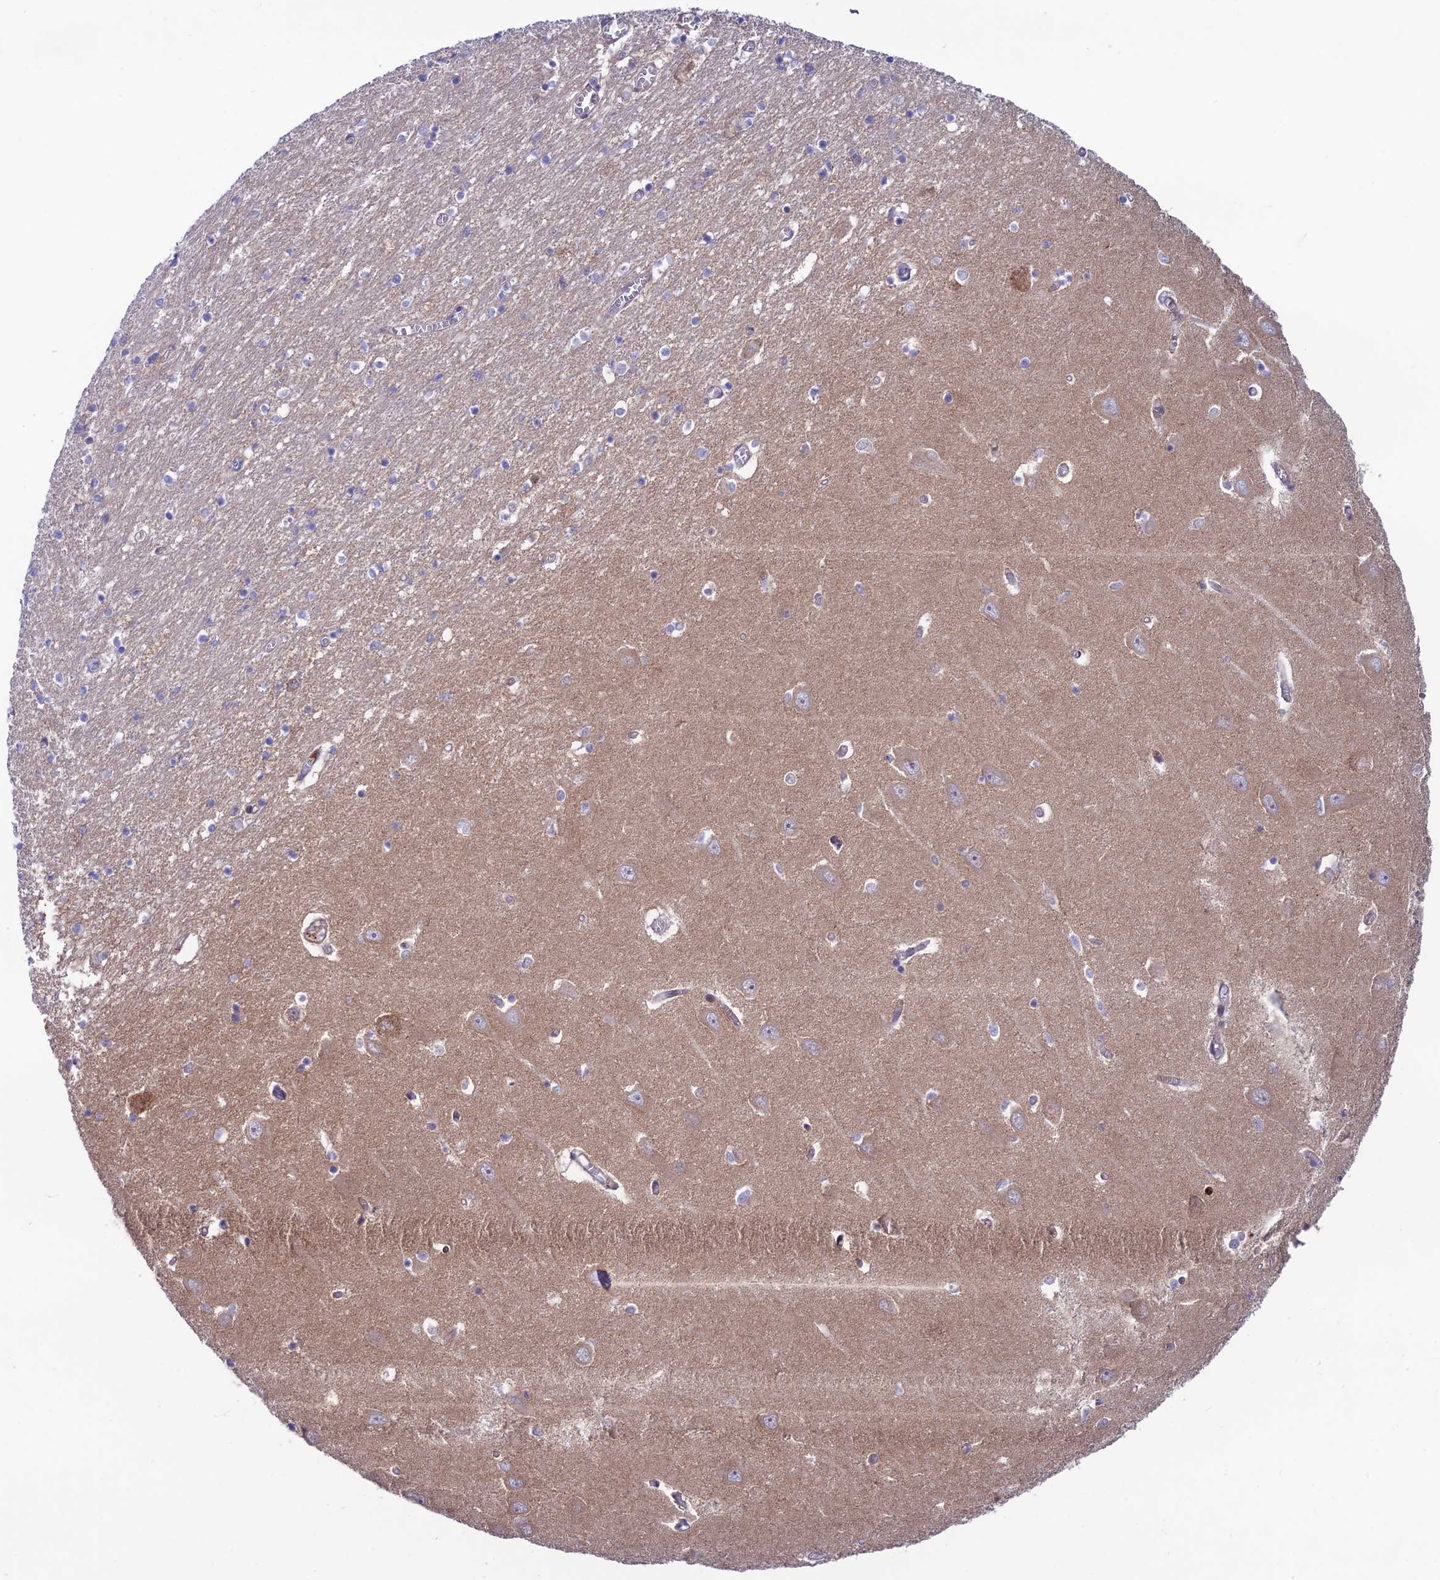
{"staining": {"intensity": "negative", "quantity": "none", "location": "none"}, "tissue": "hippocampus", "cell_type": "Glial cells", "image_type": "normal", "snomed": [{"axis": "morphology", "description": "Normal tissue, NOS"}, {"axis": "topography", "description": "Hippocampus"}], "caption": "The micrograph exhibits no significant expression in glial cells of hippocampus.", "gene": "COL6A6", "patient": {"sex": "male", "age": 70}}